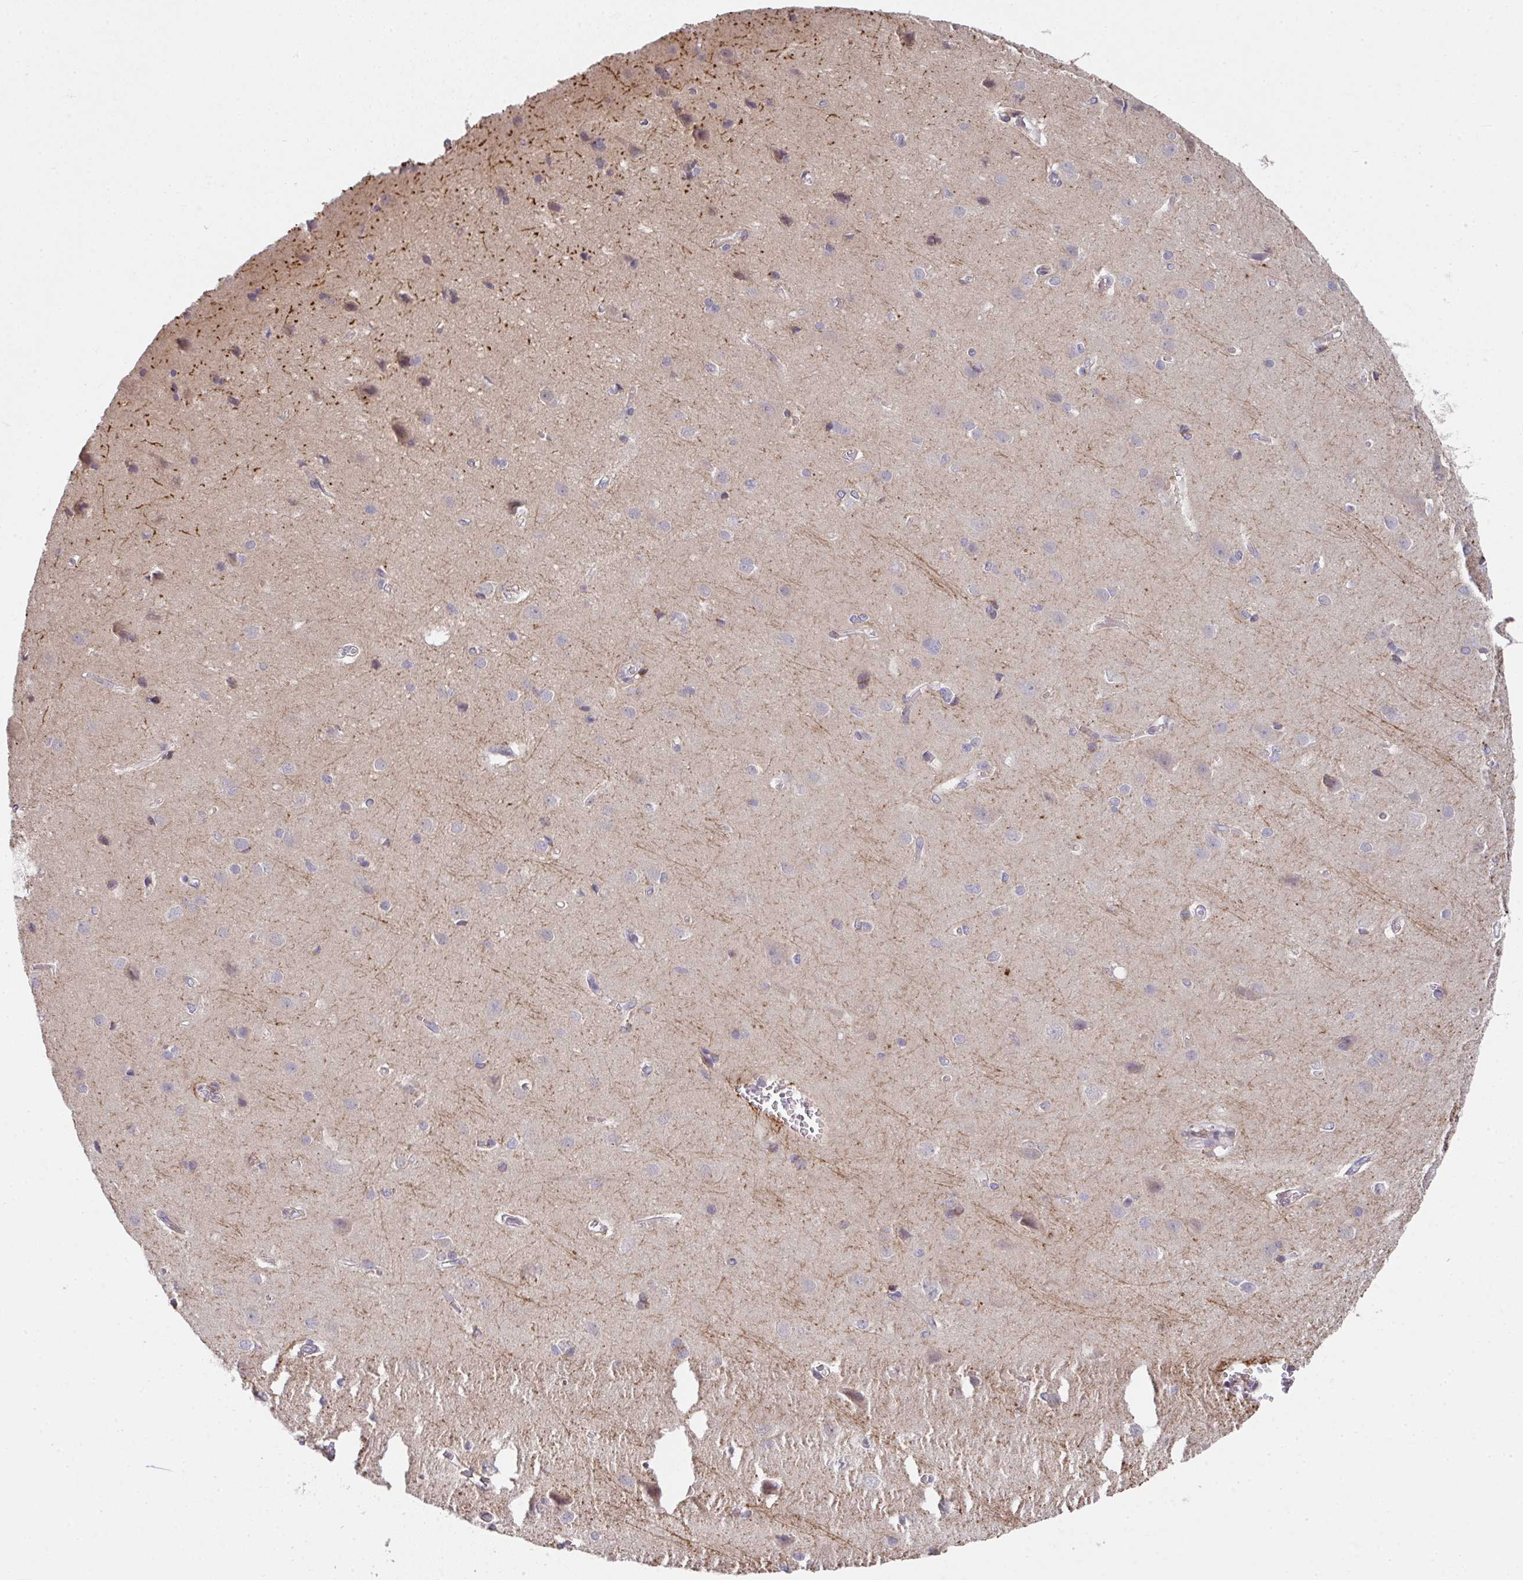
{"staining": {"intensity": "negative", "quantity": "none", "location": "none"}, "tissue": "cerebral cortex", "cell_type": "Endothelial cells", "image_type": "normal", "snomed": [{"axis": "morphology", "description": "Normal tissue, NOS"}, {"axis": "topography", "description": "Cerebral cortex"}], "caption": "The histopathology image displays no significant staining in endothelial cells of cerebral cortex.", "gene": "TSPAN31", "patient": {"sex": "male", "age": 37}}